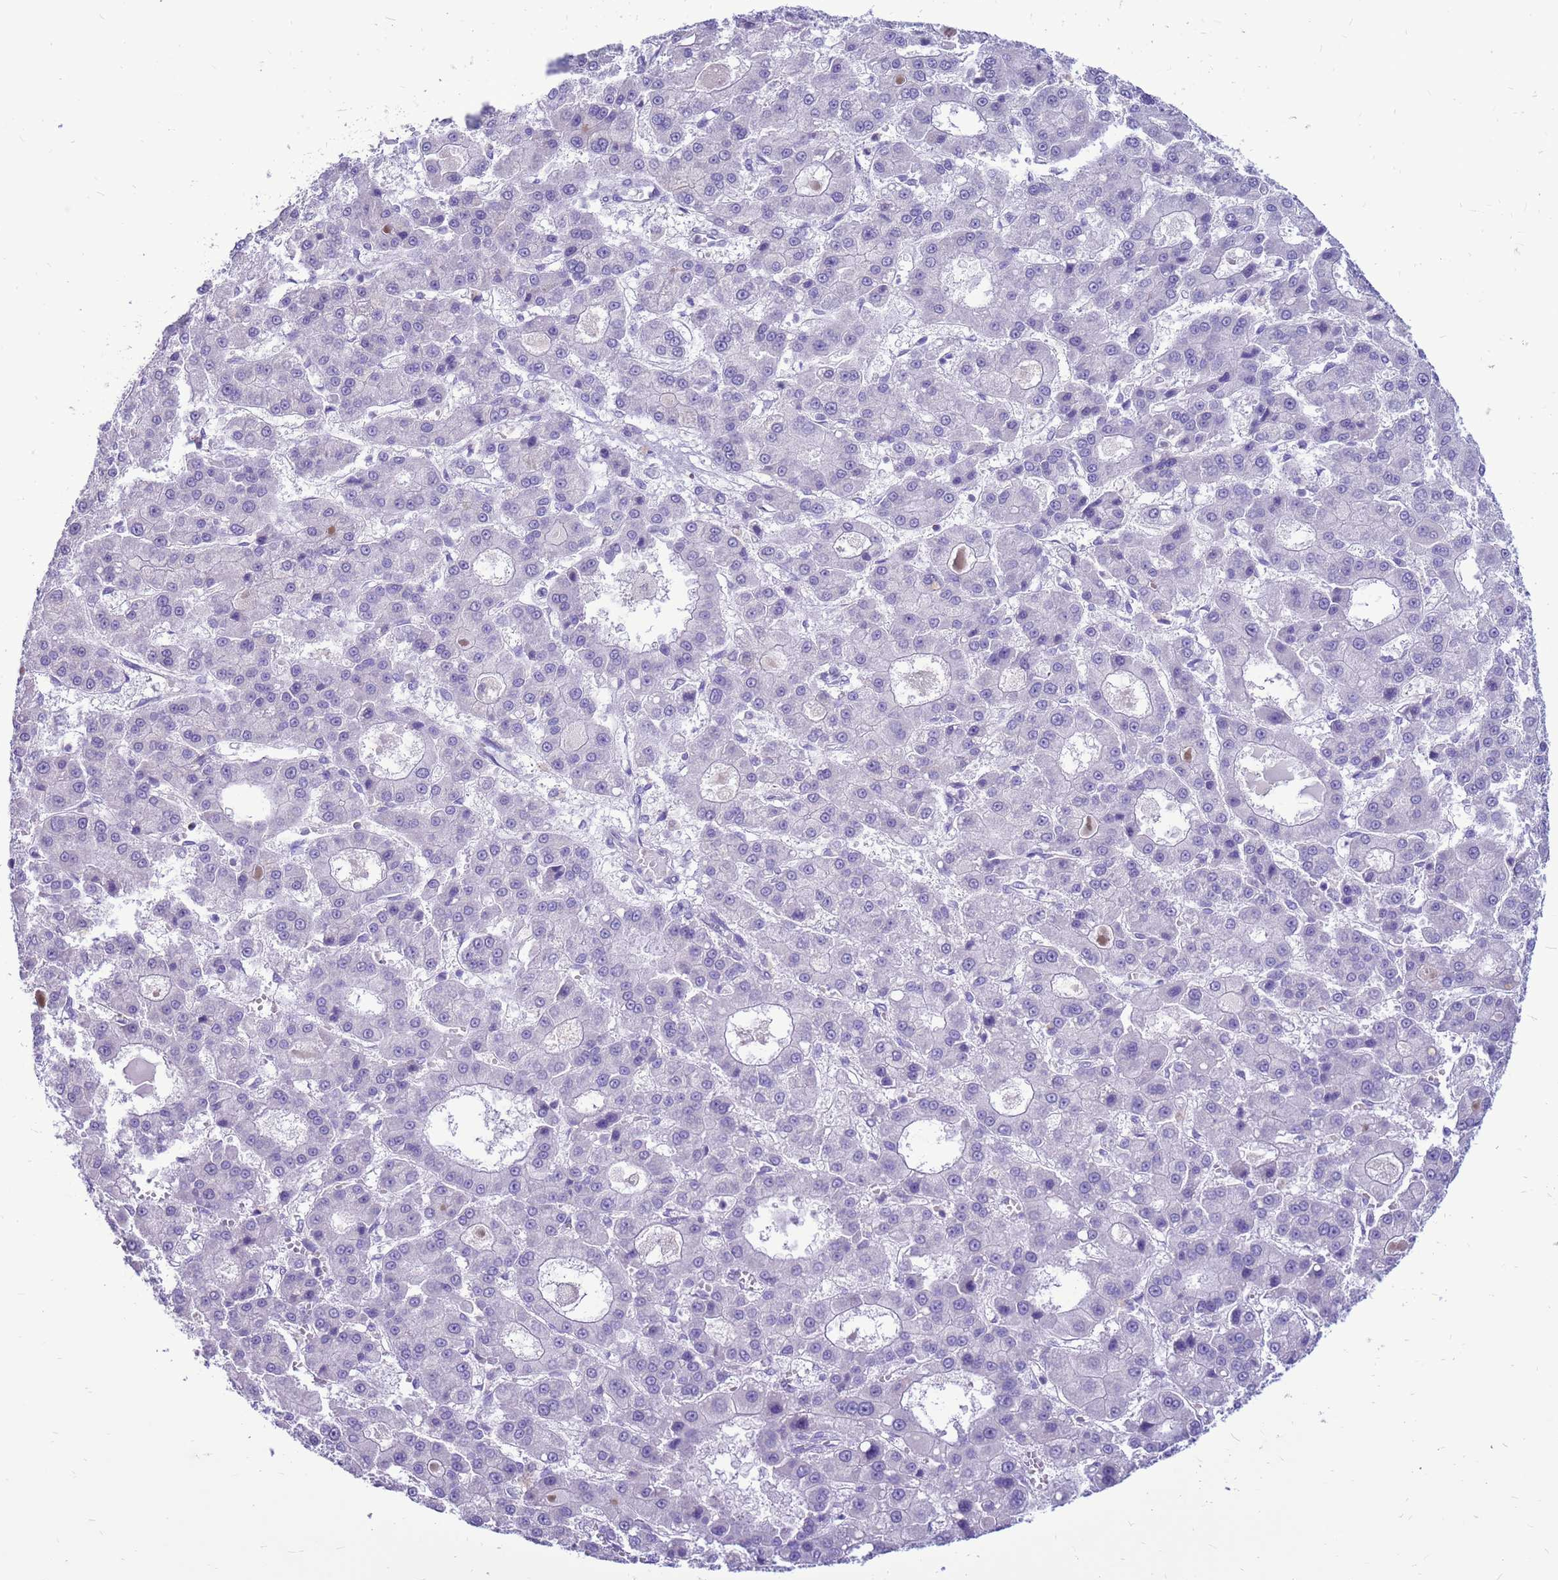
{"staining": {"intensity": "negative", "quantity": "none", "location": "none"}, "tissue": "liver cancer", "cell_type": "Tumor cells", "image_type": "cancer", "snomed": [{"axis": "morphology", "description": "Carcinoma, Hepatocellular, NOS"}, {"axis": "topography", "description": "Liver"}], "caption": "Tumor cells show no significant positivity in hepatocellular carcinoma (liver).", "gene": "PDE10A", "patient": {"sex": "male", "age": 70}}